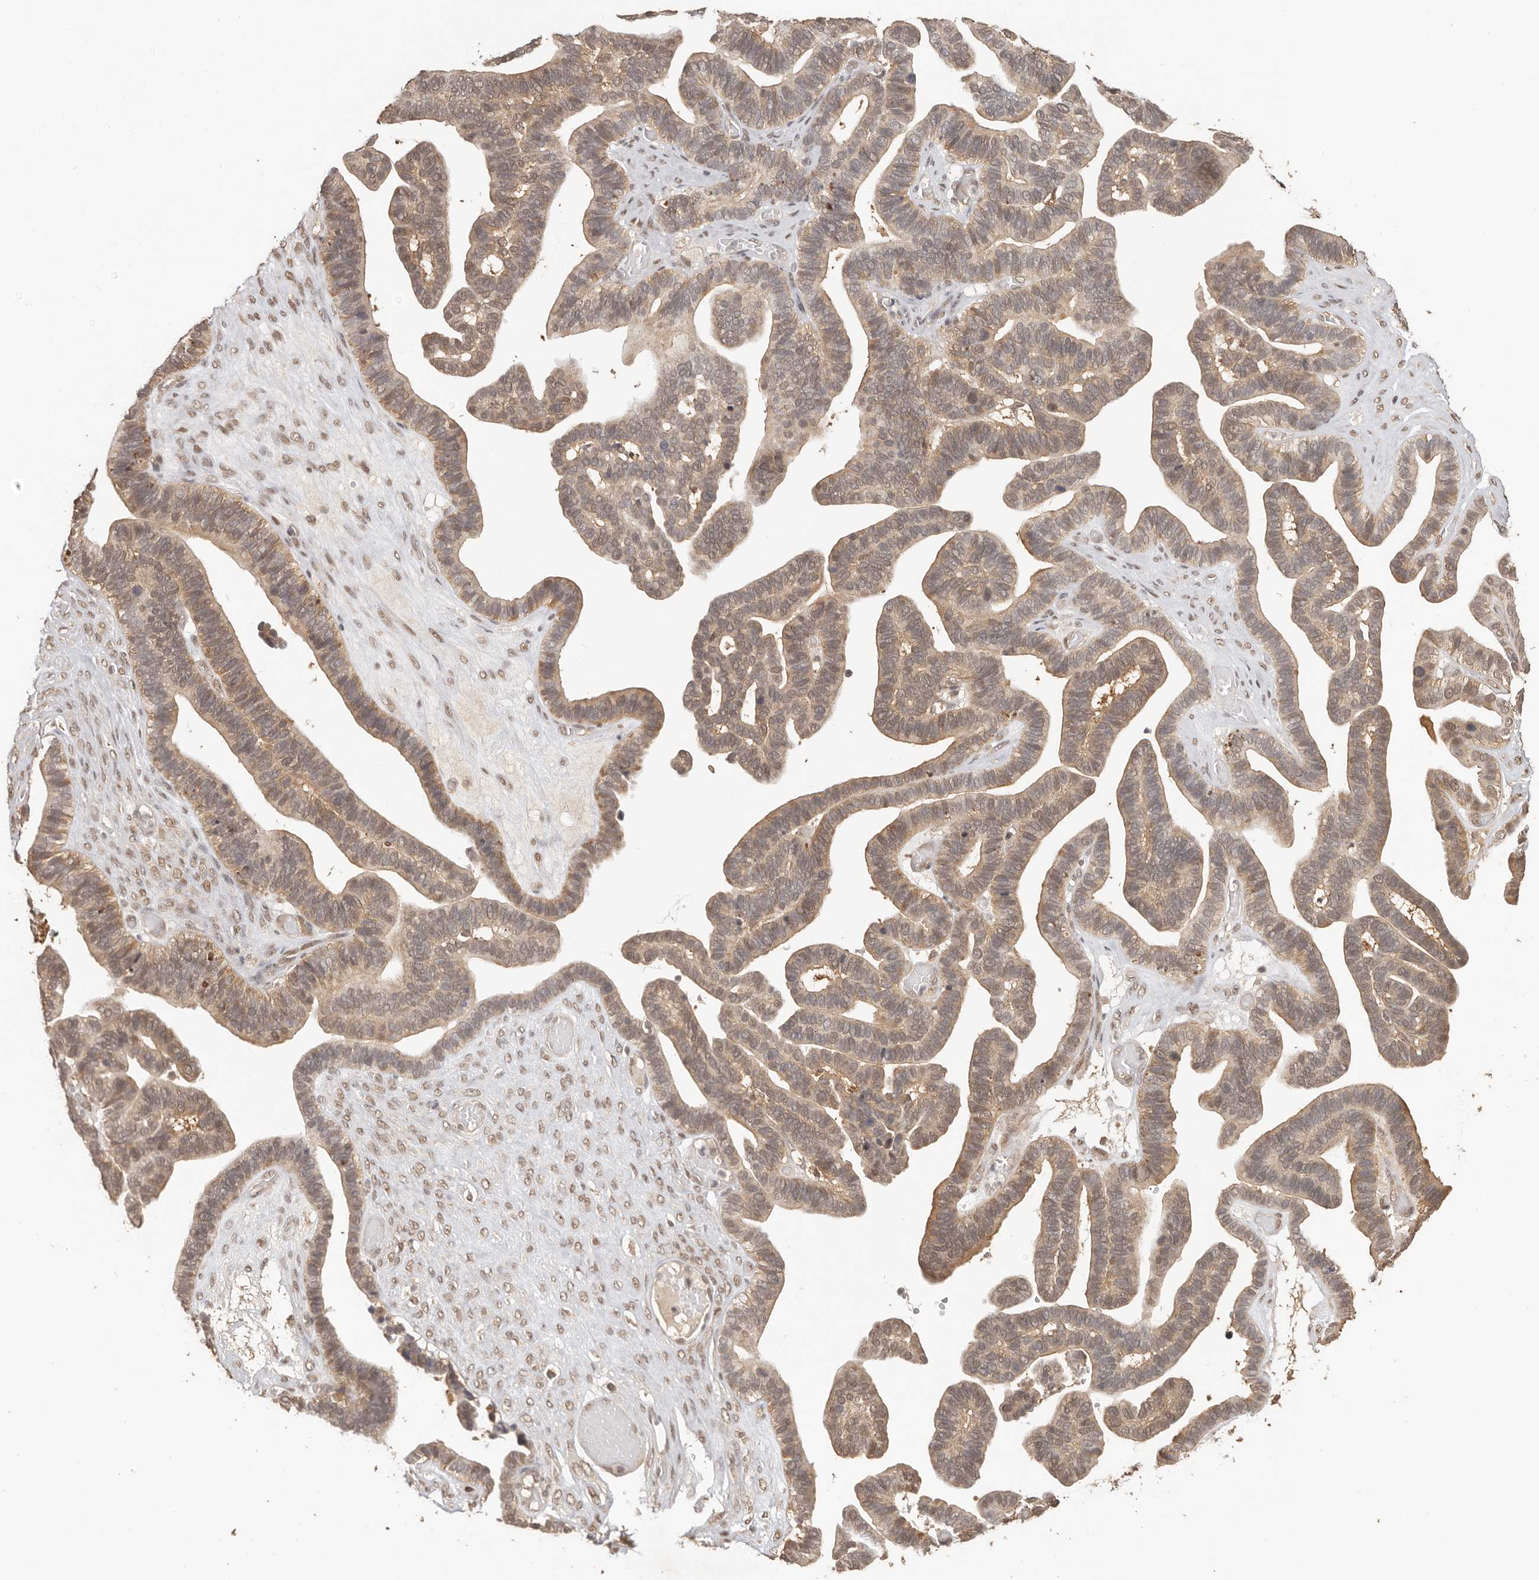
{"staining": {"intensity": "weak", "quantity": ">75%", "location": "cytoplasmic/membranous,nuclear"}, "tissue": "ovarian cancer", "cell_type": "Tumor cells", "image_type": "cancer", "snomed": [{"axis": "morphology", "description": "Cystadenocarcinoma, serous, NOS"}, {"axis": "topography", "description": "Ovary"}], "caption": "Tumor cells exhibit low levels of weak cytoplasmic/membranous and nuclear staining in about >75% of cells in ovarian cancer.", "gene": "PSMA5", "patient": {"sex": "female", "age": 56}}